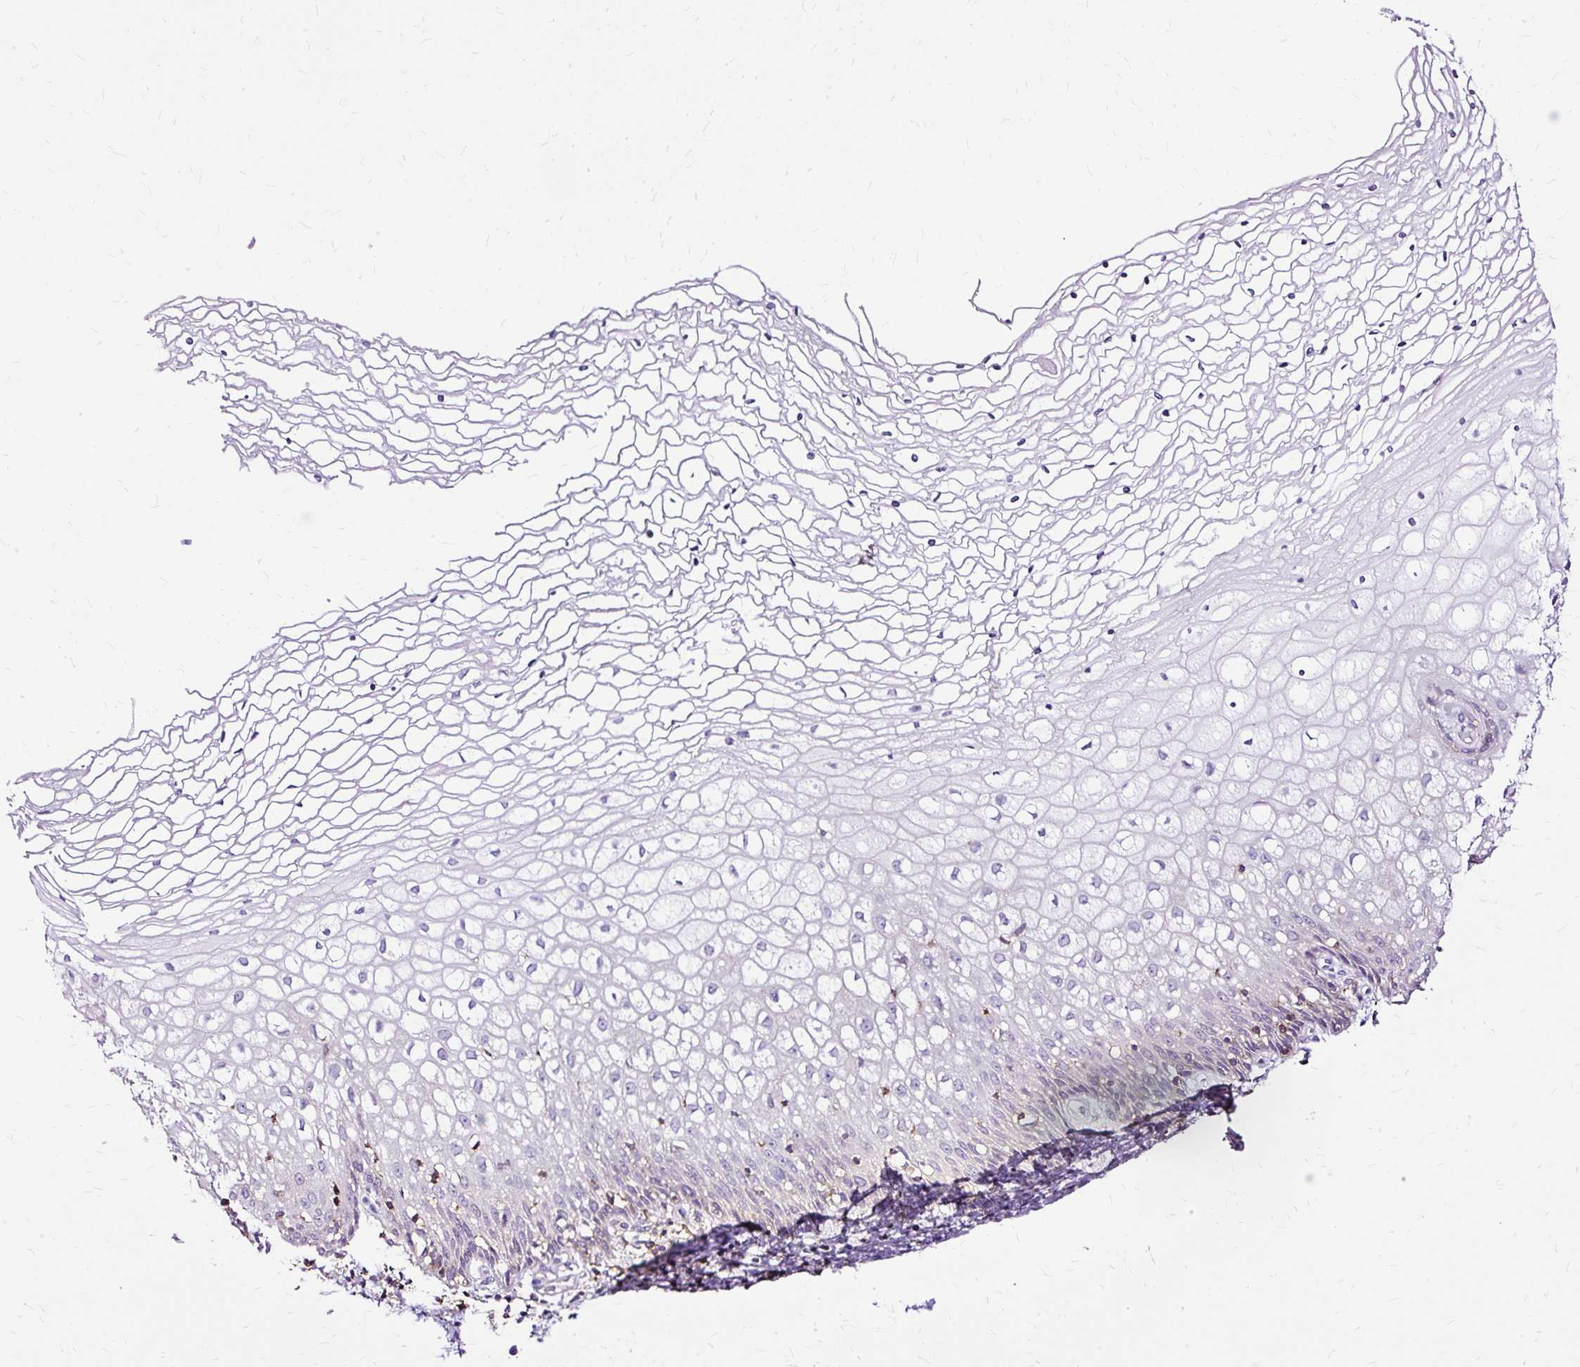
{"staining": {"intensity": "negative", "quantity": "none", "location": "none"}, "tissue": "cervix", "cell_type": "Glandular cells", "image_type": "normal", "snomed": [{"axis": "morphology", "description": "Normal tissue, NOS"}, {"axis": "topography", "description": "Cervix"}], "caption": "Immunohistochemistry histopathology image of unremarkable human cervix stained for a protein (brown), which exhibits no positivity in glandular cells.", "gene": "TWF2", "patient": {"sex": "female", "age": 36}}